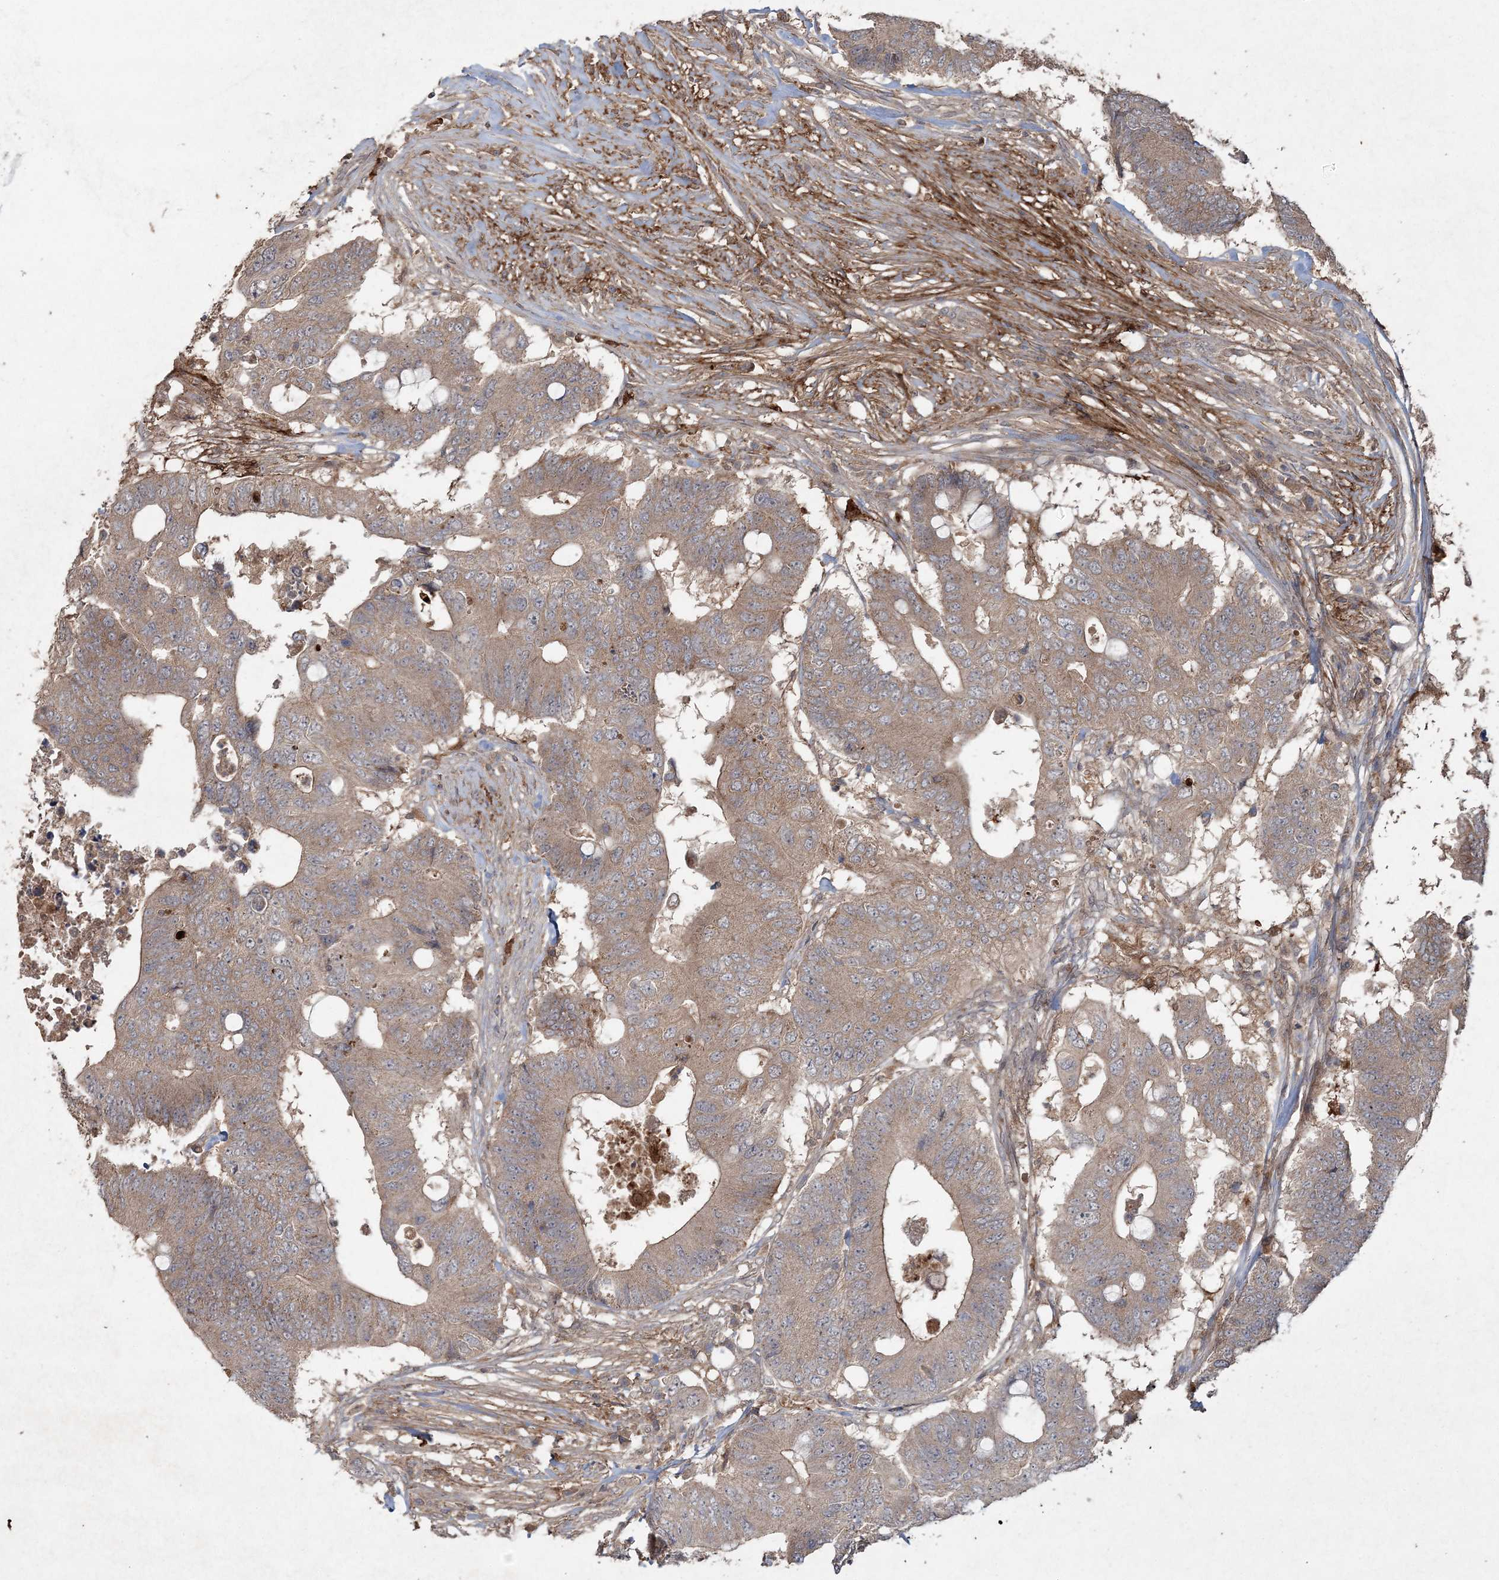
{"staining": {"intensity": "weak", "quantity": ">75%", "location": "cytoplasmic/membranous"}, "tissue": "colorectal cancer", "cell_type": "Tumor cells", "image_type": "cancer", "snomed": [{"axis": "morphology", "description": "Adenocarcinoma, NOS"}, {"axis": "topography", "description": "Colon"}], "caption": "DAB (3,3'-diaminobenzidine) immunohistochemical staining of colorectal cancer shows weak cytoplasmic/membranous protein expression in approximately >75% of tumor cells.", "gene": "SPRY1", "patient": {"sex": "male", "age": 71}}